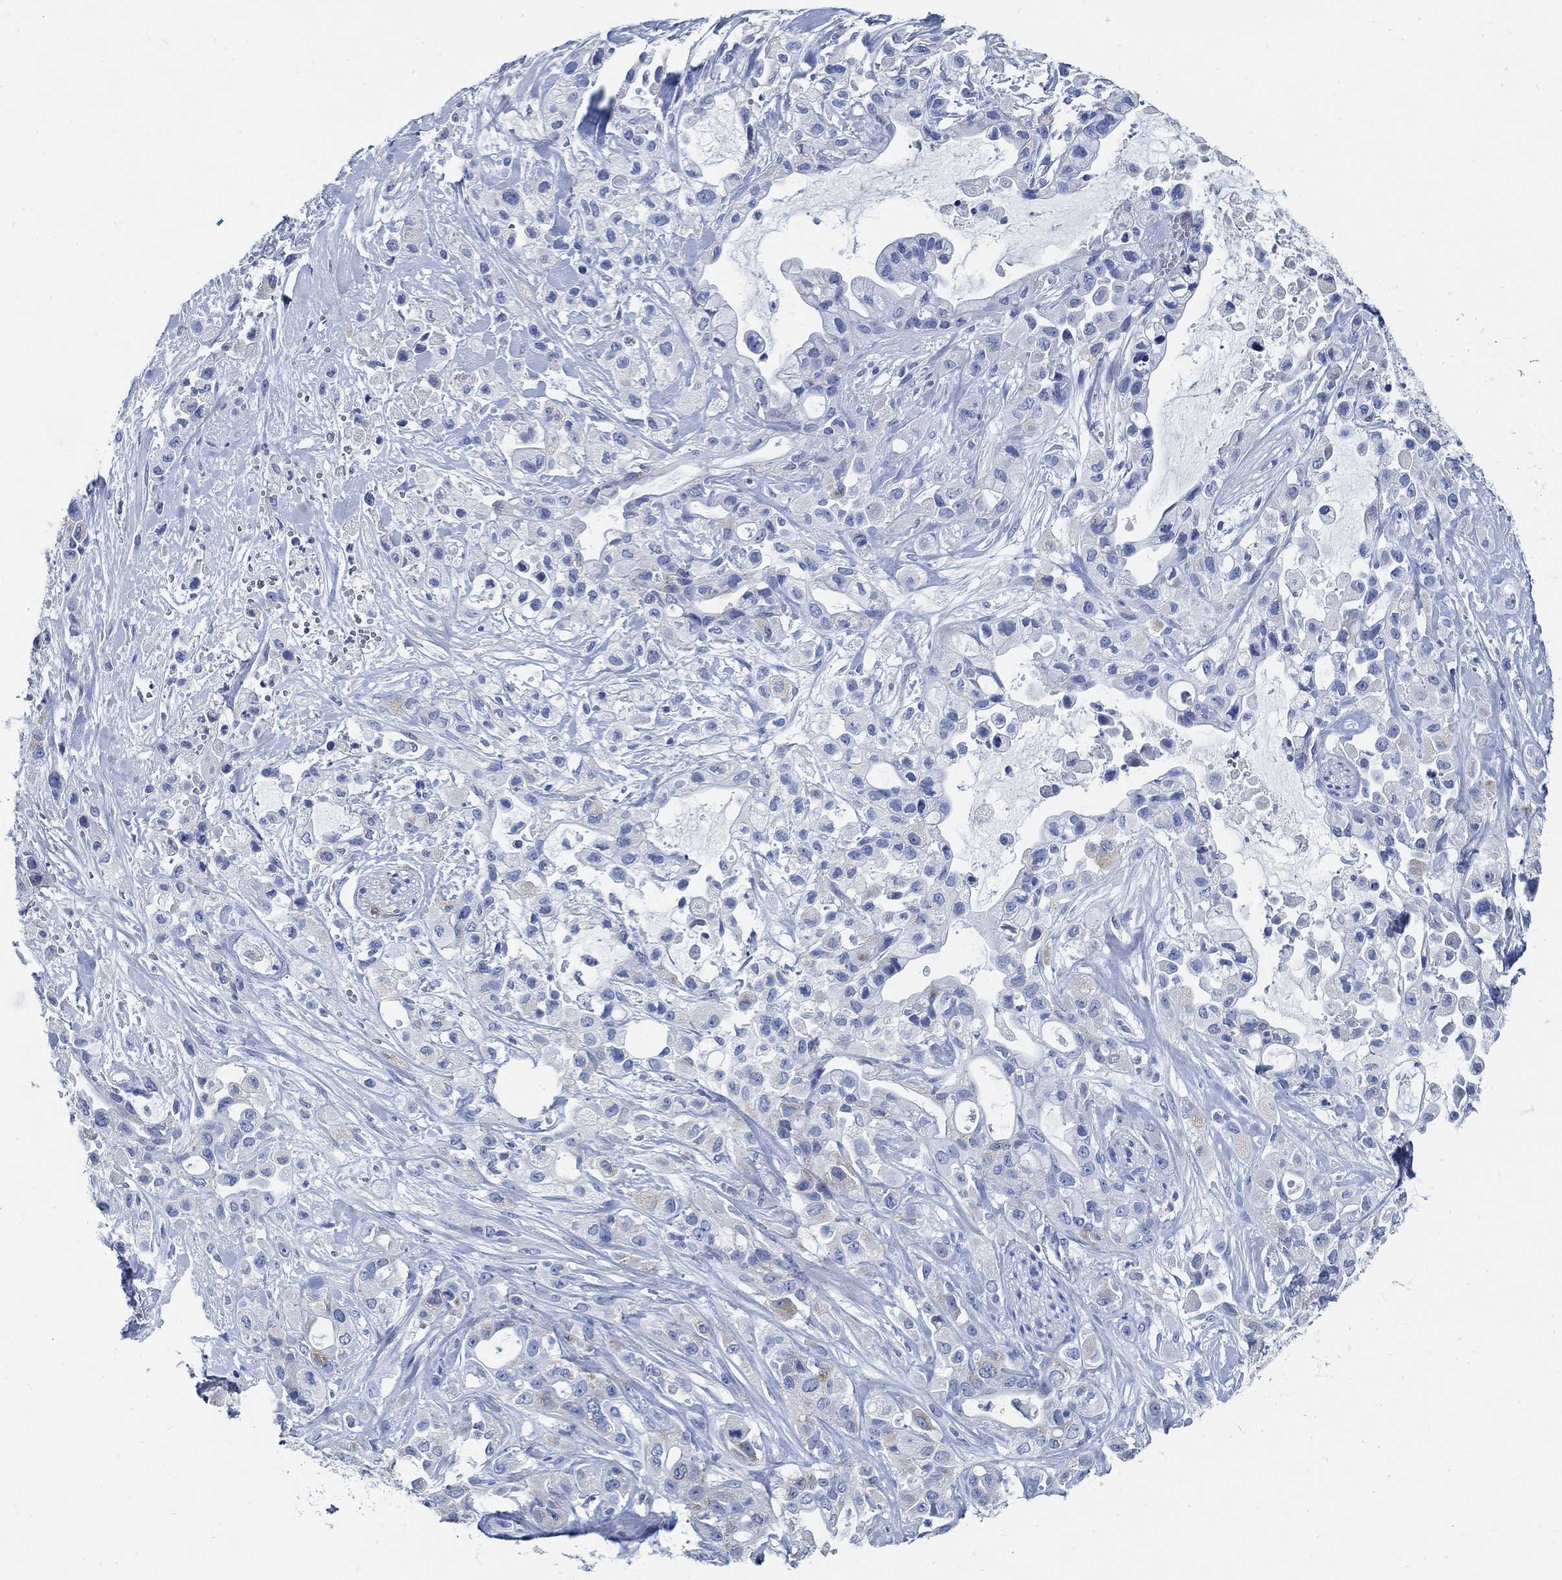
{"staining": {"intensity": "weak", "quantity": "<25%", "location": "cytoplasmic/membranous"}, "tissue": "pancreatic cancer", "cell_type": "Tumor cells", "image_type": "cancer", "snomed": [{"axis": "morphology", "description": "Adenocarcinoma, NOS"}, {"axis": "topography", "description": "Pancreas"}], "caption": "Immunohistochemical staining of human pancreatic cancer reveals no significant staining in tumor cells. (Stains: DAB immunohistochemistry (IHC) with hematoxylin counter stain, Microscopy: brightfield microscopy at high magnification).", "gene": "SLC45A1", "patient": {"sex": "male", "age": 44}}